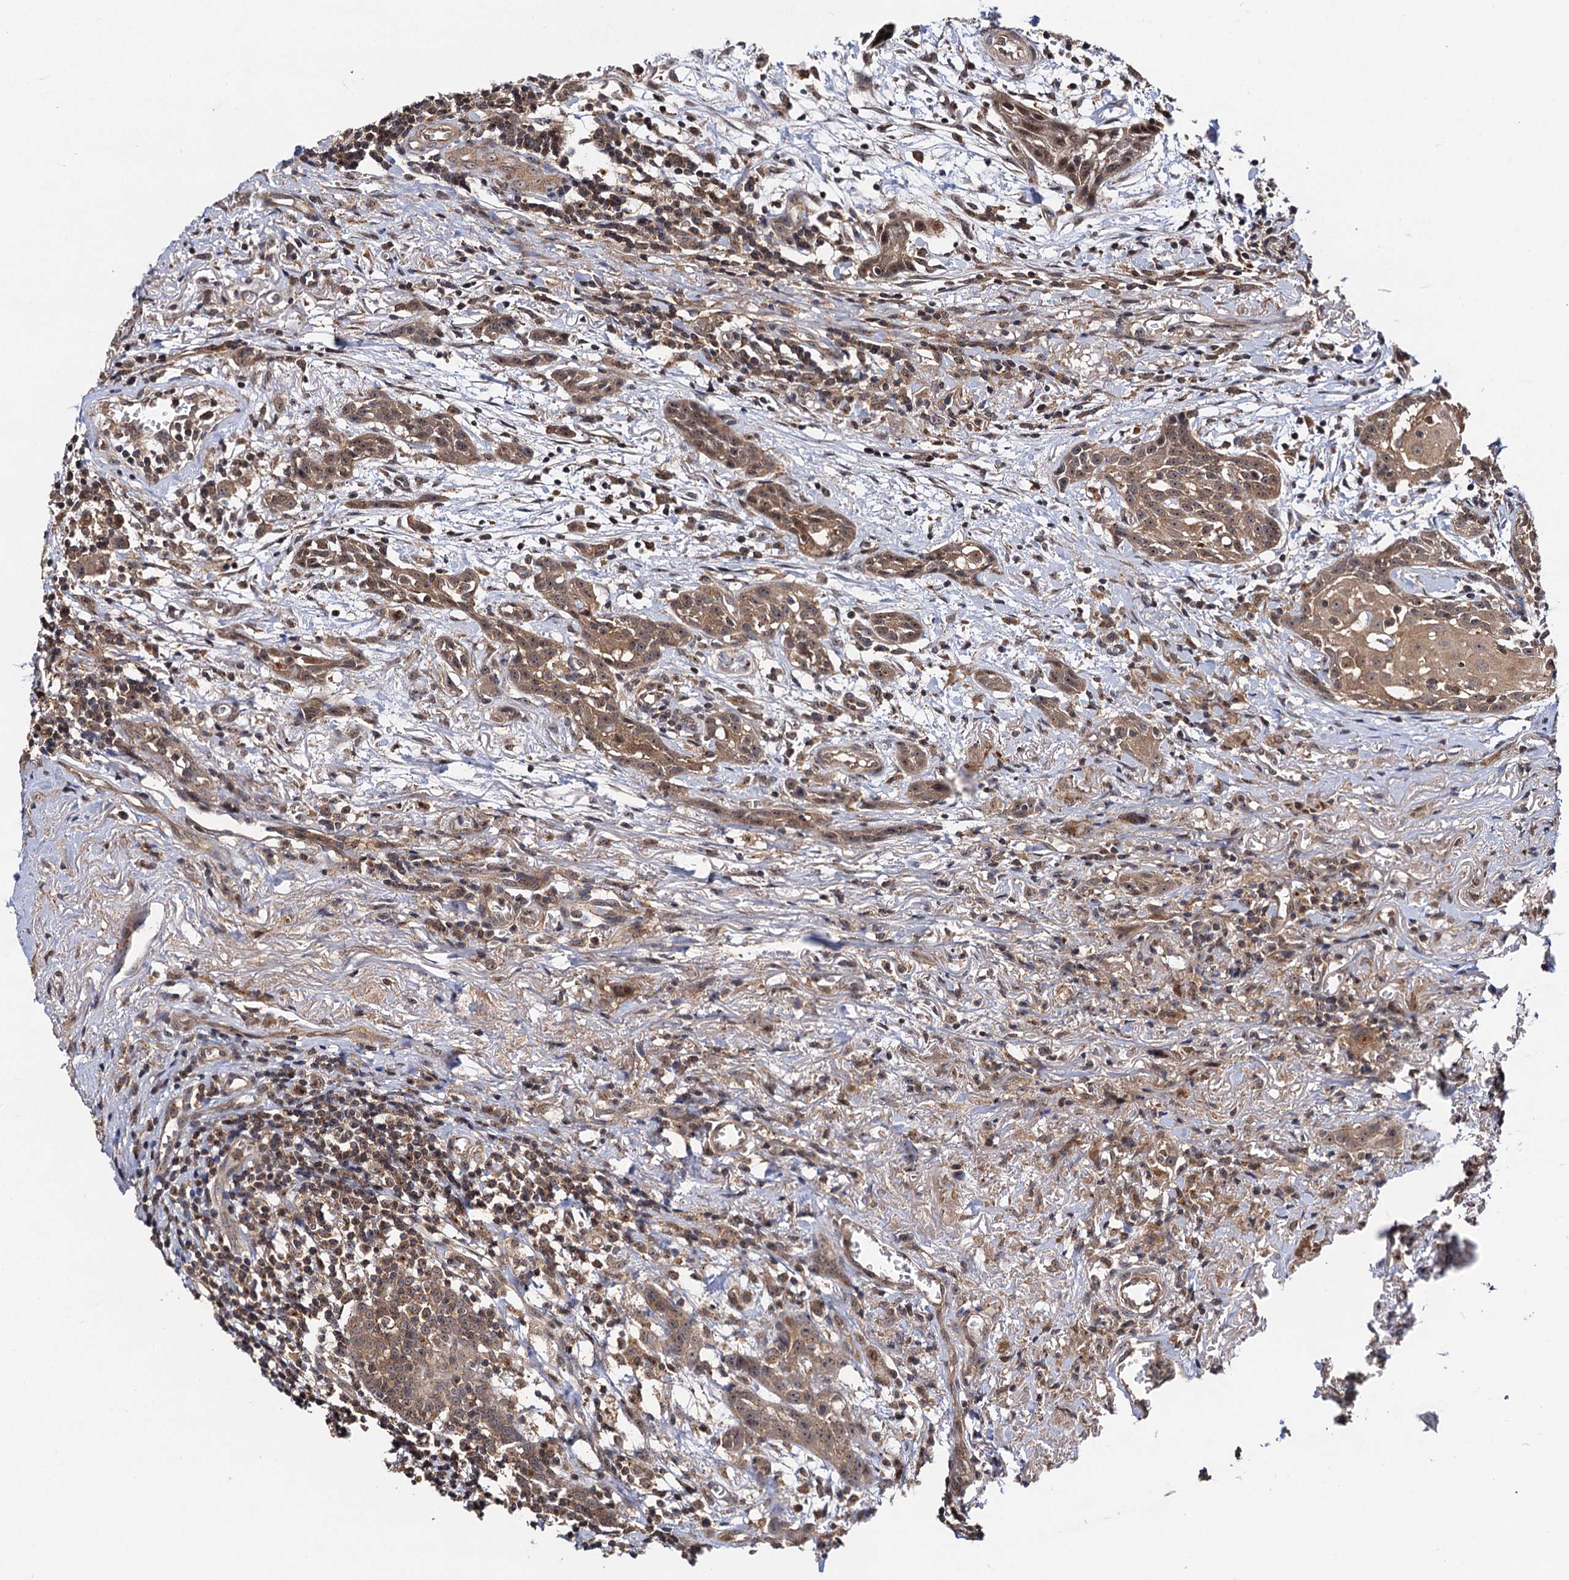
{"staining": {"intensity": "moderate", "quantity": ">75%", "location": "cytoplasmic/membranous"}, "tissue": "head and neck cancer", "cell_type": "Tumor cells", "image_type": "cancer", "snomed": [{"axis": "morphology", "description": "Squamous cell carcinoma, NOS"}, {"axis": "topography", "description": "Oral tissue"}, {"axis": "topography", "description": "Head-Neck"}], "caption": "Tumor cells display medium levels of moderate cytoplasmic/membranous expression in about >75% of cells in human head and neck squamous cell carcinoma.", "gene": "KXD1", "patient": {"sex": "female", "age": 50}}